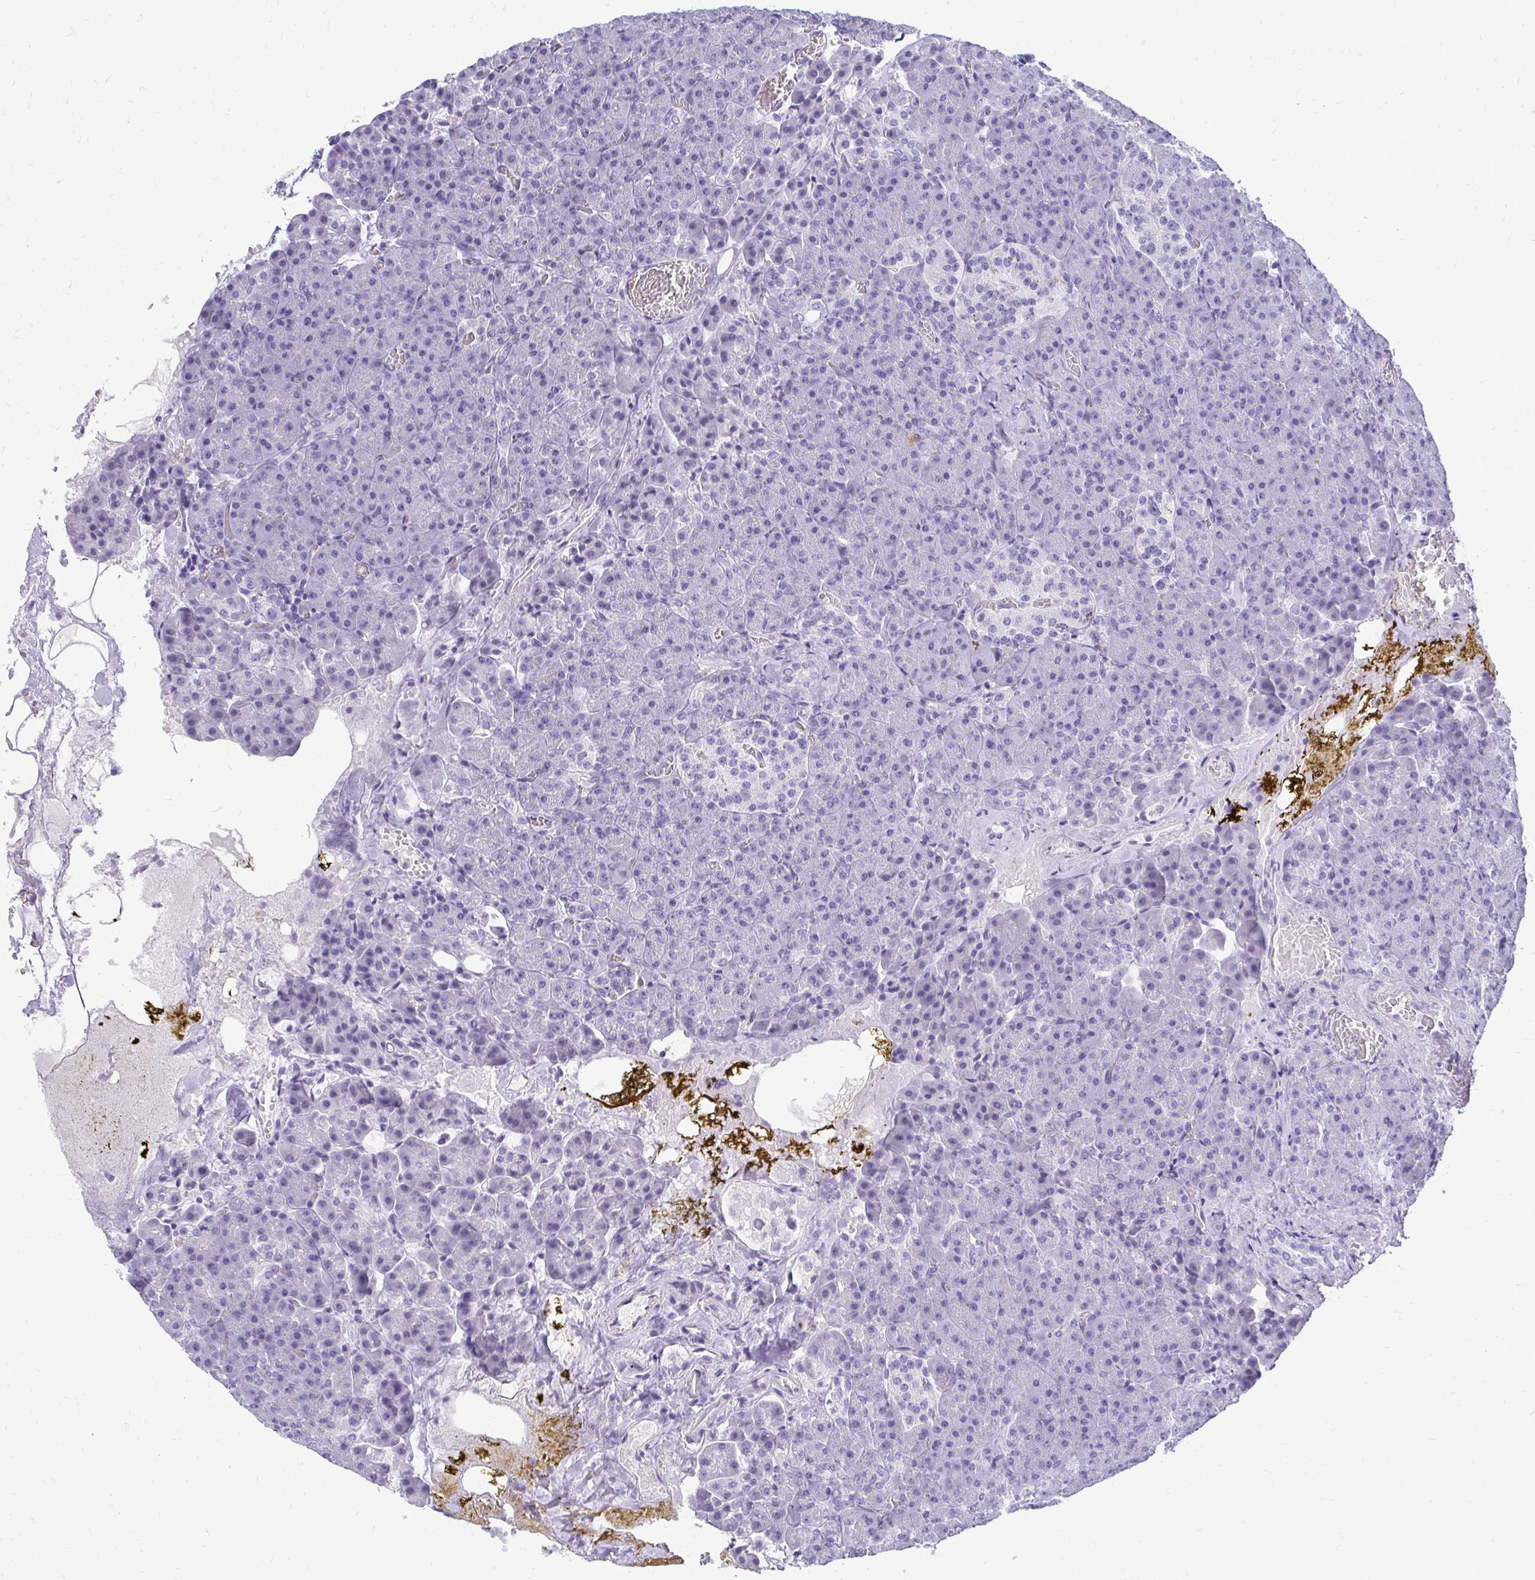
{"staining": {"intensity": "negative", "quantity": "none", "location": "none"}, "tissue": "pancreas", "cell_type": "Exocrine glandular cells", "image_type": "normal", "snomed": [{"axis": "morphology", "description": "Normal tissue, NOS"}, {"axis": "topography", "description": "Pancreas"}], "caption": "High magnification brightfield microscopy of benign pancreas stained with DAB (3,3'-diaminobenzidine) (brown) and counterstained with hematoxylin (blue): exocrine glandular cells show no significant expression.", "gene": "FABP3", "patient": {"sex": "female", "age": 74}}